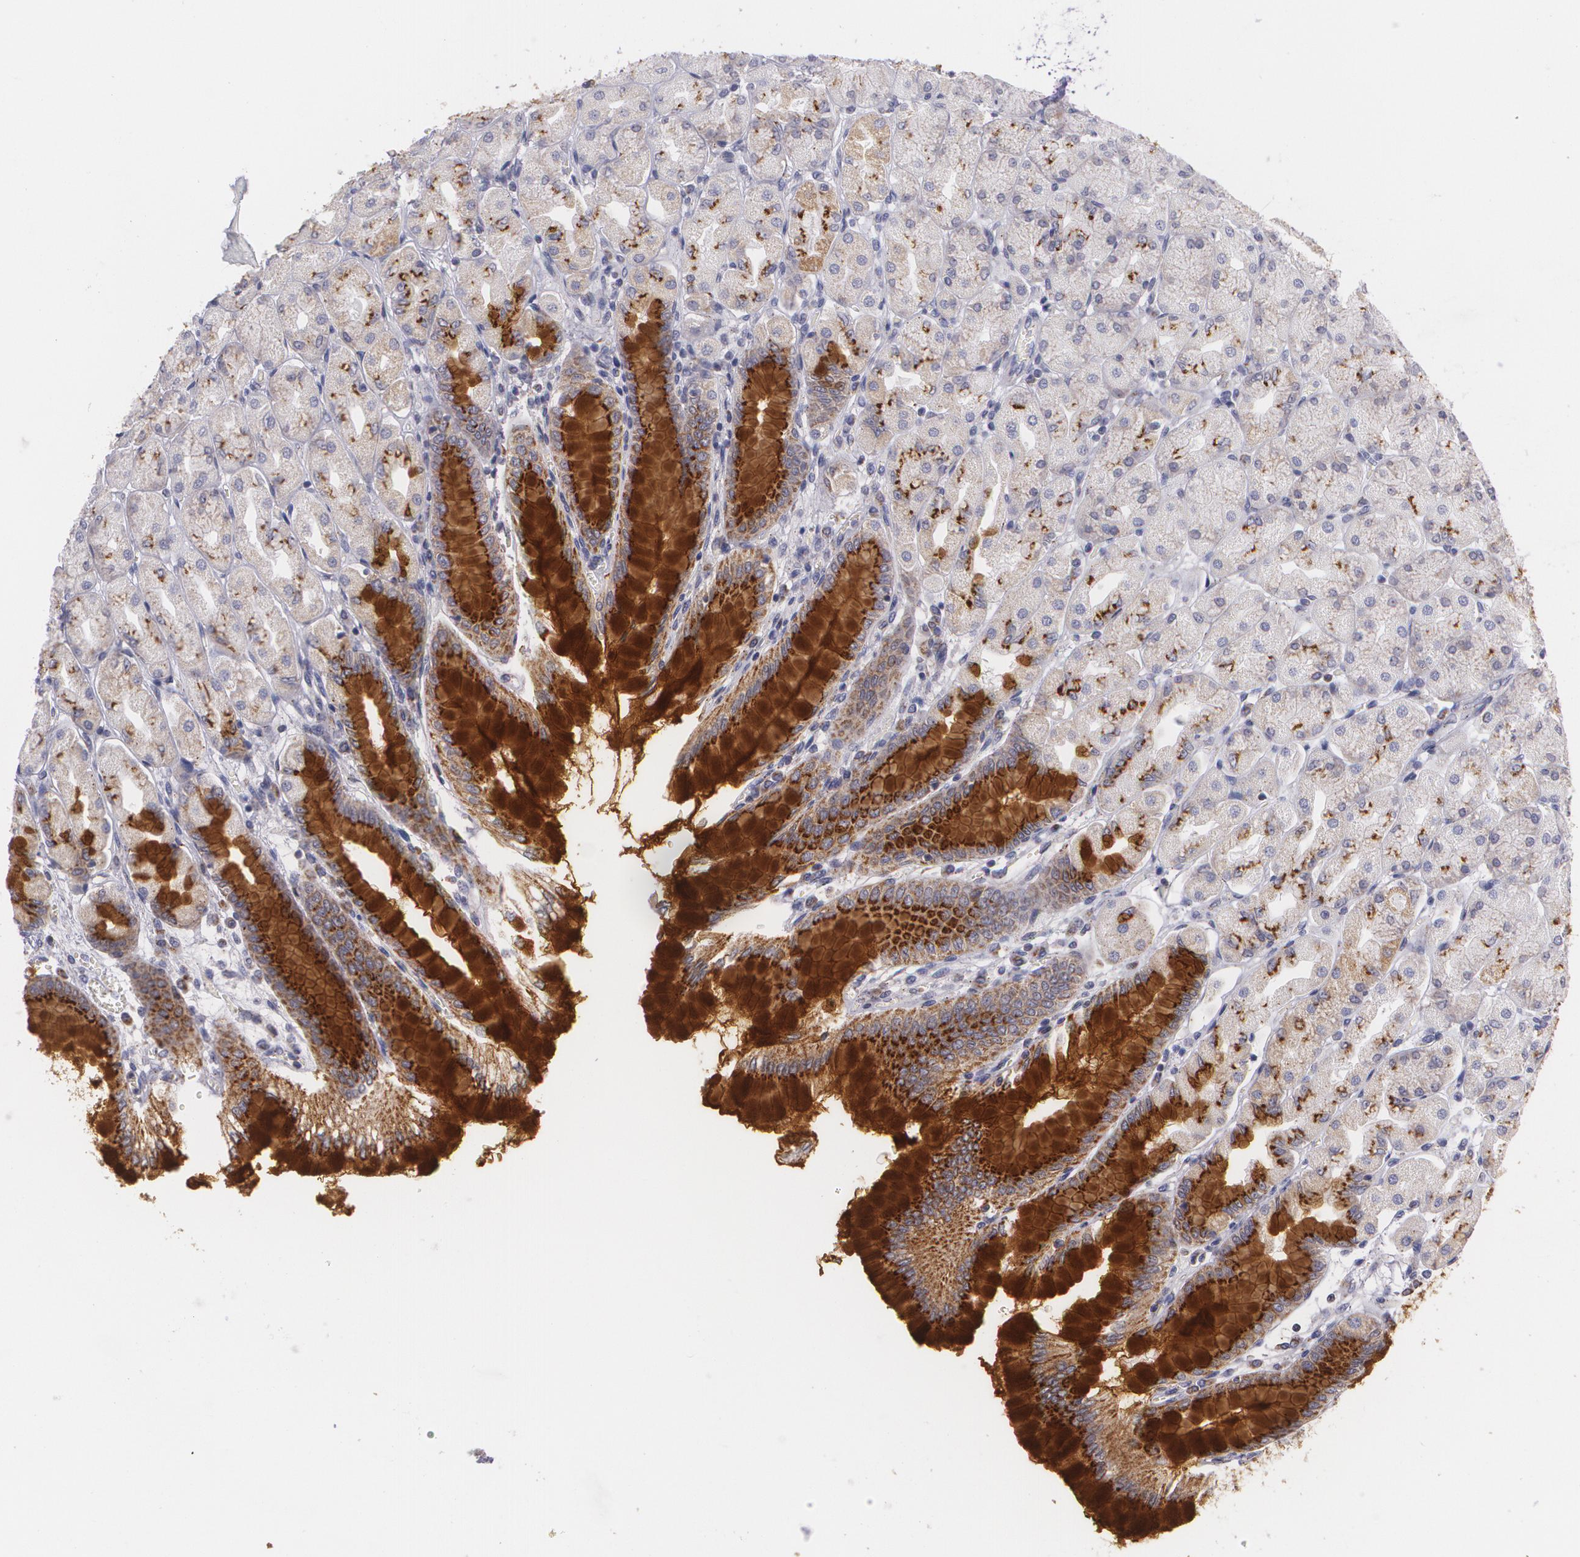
{"staining": {"intensity": "strong", "quantity": "<25%", "location": "cytoplasmic/membranous"}, "tissue": "stomach", "cell_type": "Glandular cells", "image_type": "normal", "snomed": [{"axis": "morphology", "description": "Normal tissue, NOS"}, {"axis": "topography", "description": "Stomach, upper"}], "caption": "Immunohistochemical staining of normal human stomach reveals <25% levels of strong cytoplasmic/membranous protein positivity in about <25% of glandular cells. (DAB IHC with brightfield microscopy, high magnification).", "gene": "CILK1", "patient": {"sex": "female", "age": 56}}